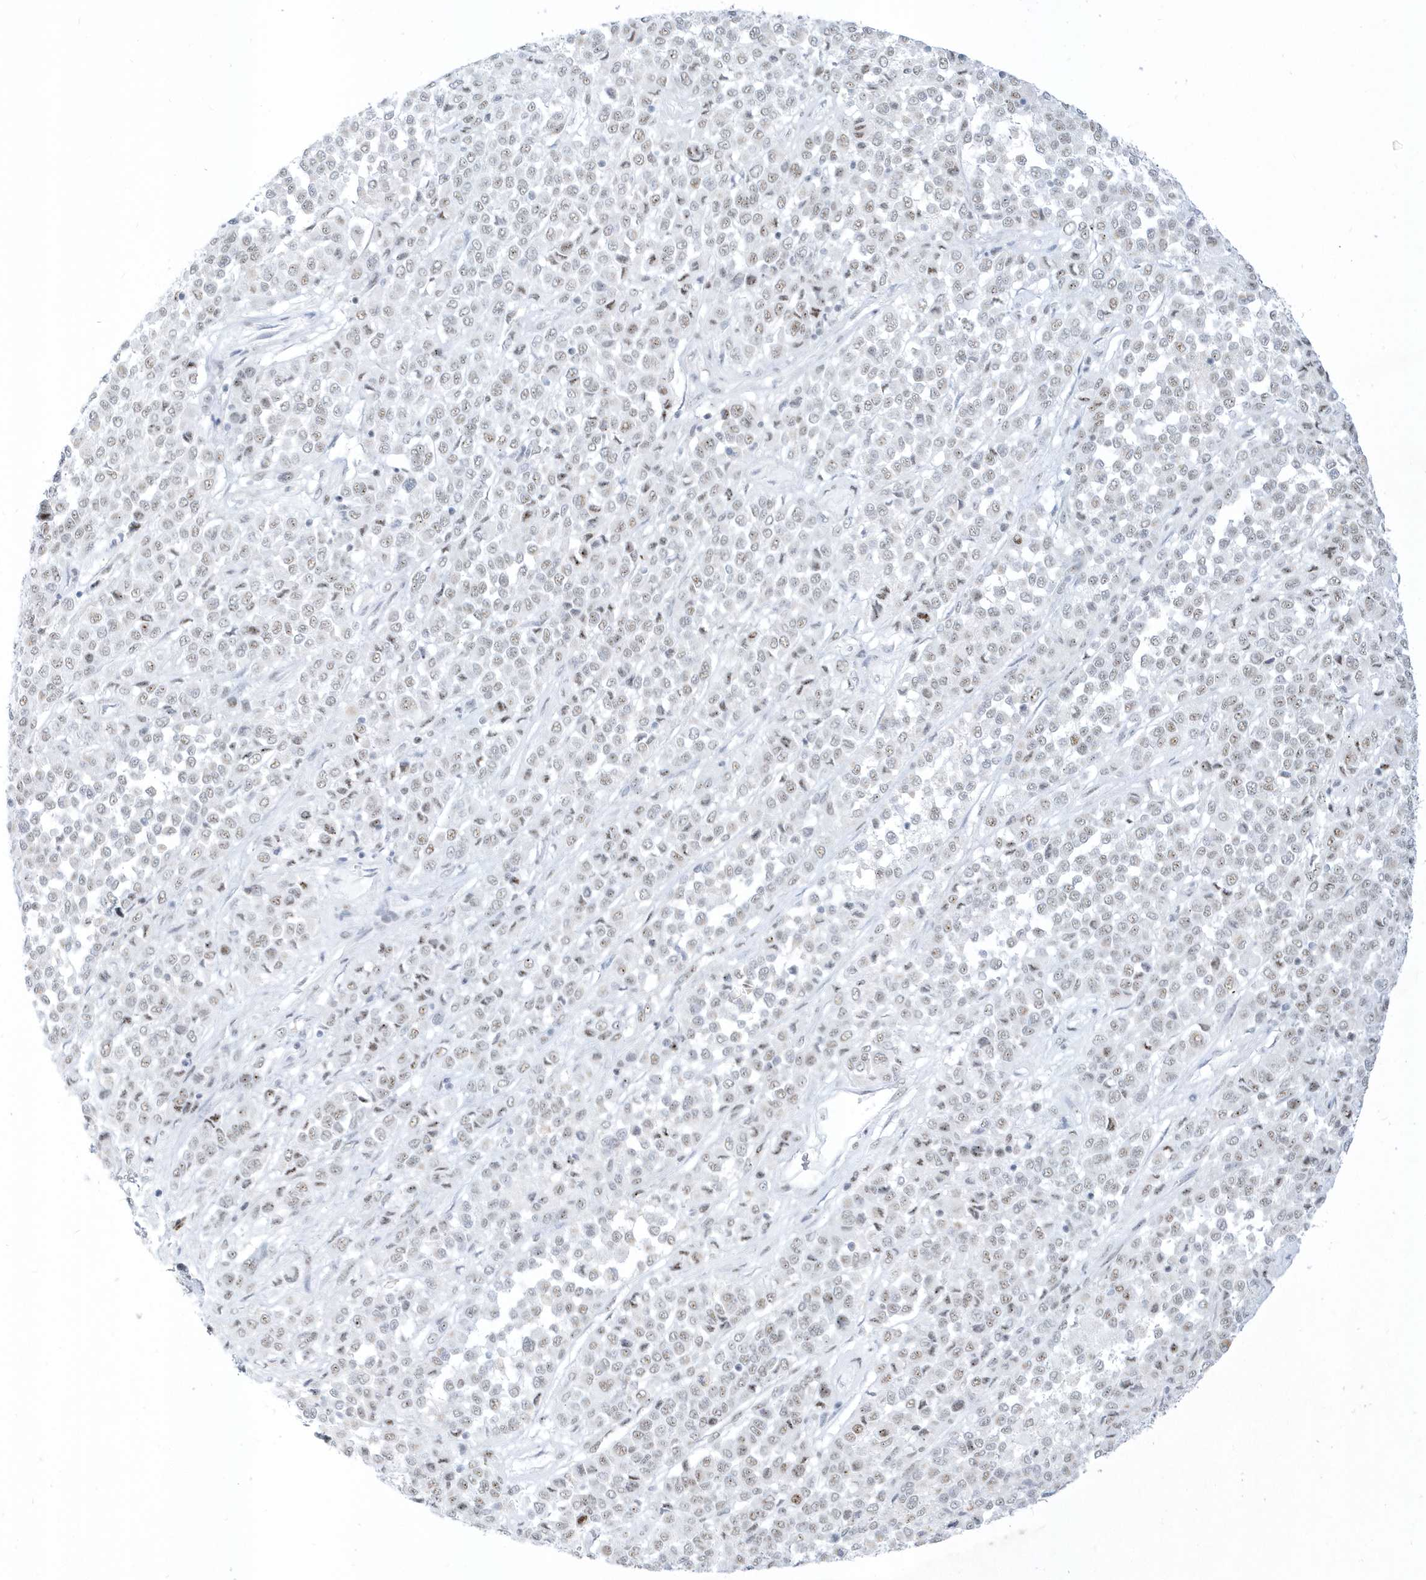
{"staining": {"intensity": "weak", "quantity": ">75%", "location": "nuclear"}, "tissue": "melanoma", "cell_type": "Tumor cells", "image_type": "cancer", "snomed": [{"axis": "morphology", "description": "Malignant melanoma, Metastatic site"}, {"axis": "topography", "description": "Pancreas"}], "caption": "The histopathology image reveals a brown stain indicating the presence of a protein in the nuclear of tumor cells in melanoma.", "gene": "PLEKHN1", "patient": {"sex": "female", "age": 30}}